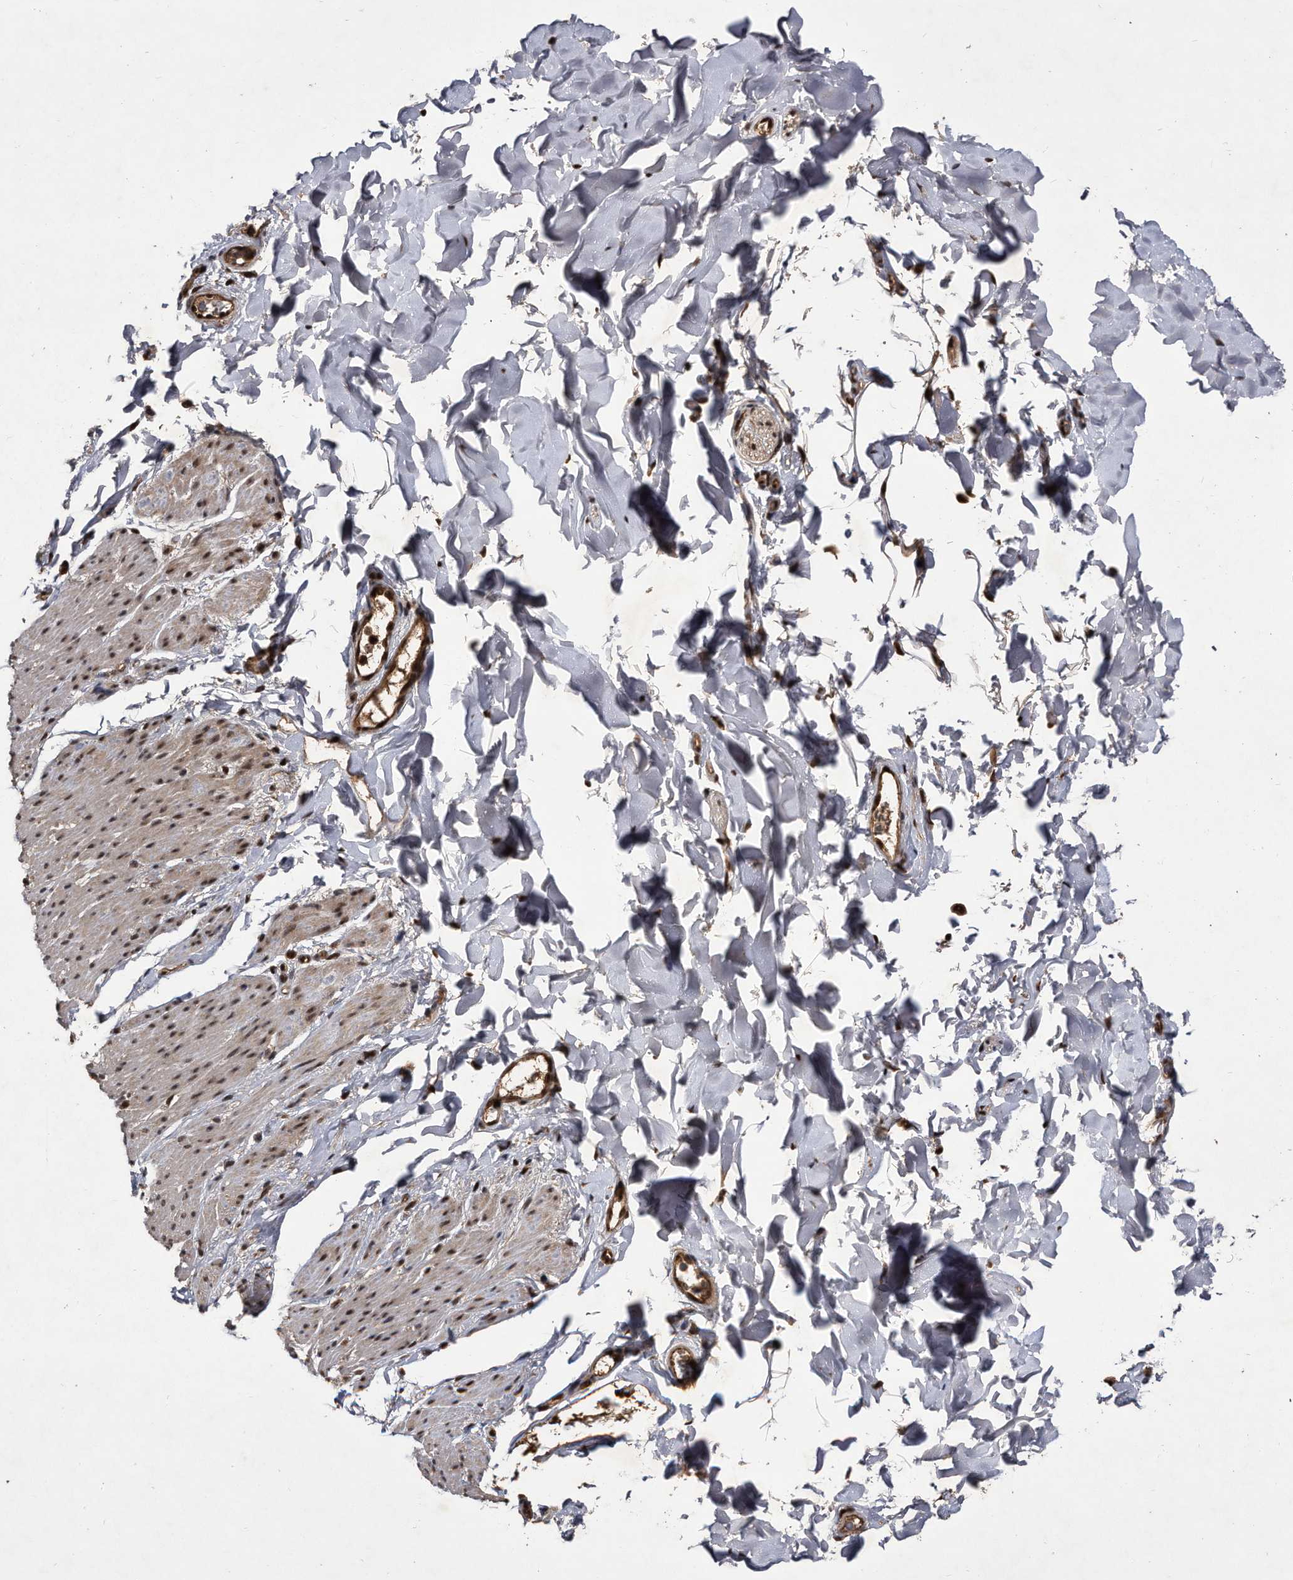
{"staining": {"intensity": "moderate", "quantity": ">75%", "location": "nuclear"}, "tissue": "smooth muscle", "cell_type": "Smooth muscle cells", "image_type": "normal", "snomed": [{"axis": "morphology", "description": "Normal tissue, NOS"}, {"axis": "topography", "description": "Colon"}, {"axis": "topography", "description": "Peripheral nerve tissue"}], "caption": "Smooth muscle stained with immunohistochemistry (IHC) shows moderate nuclear expression in approximately >75% of smooth muscle cells. (DAB (3,3'-diaminobenzidine) IHC, brown staining for protein, blue staining for nuclei).", "gene": "RAD23B", "patient": {"sex": "female", "age": 61}}